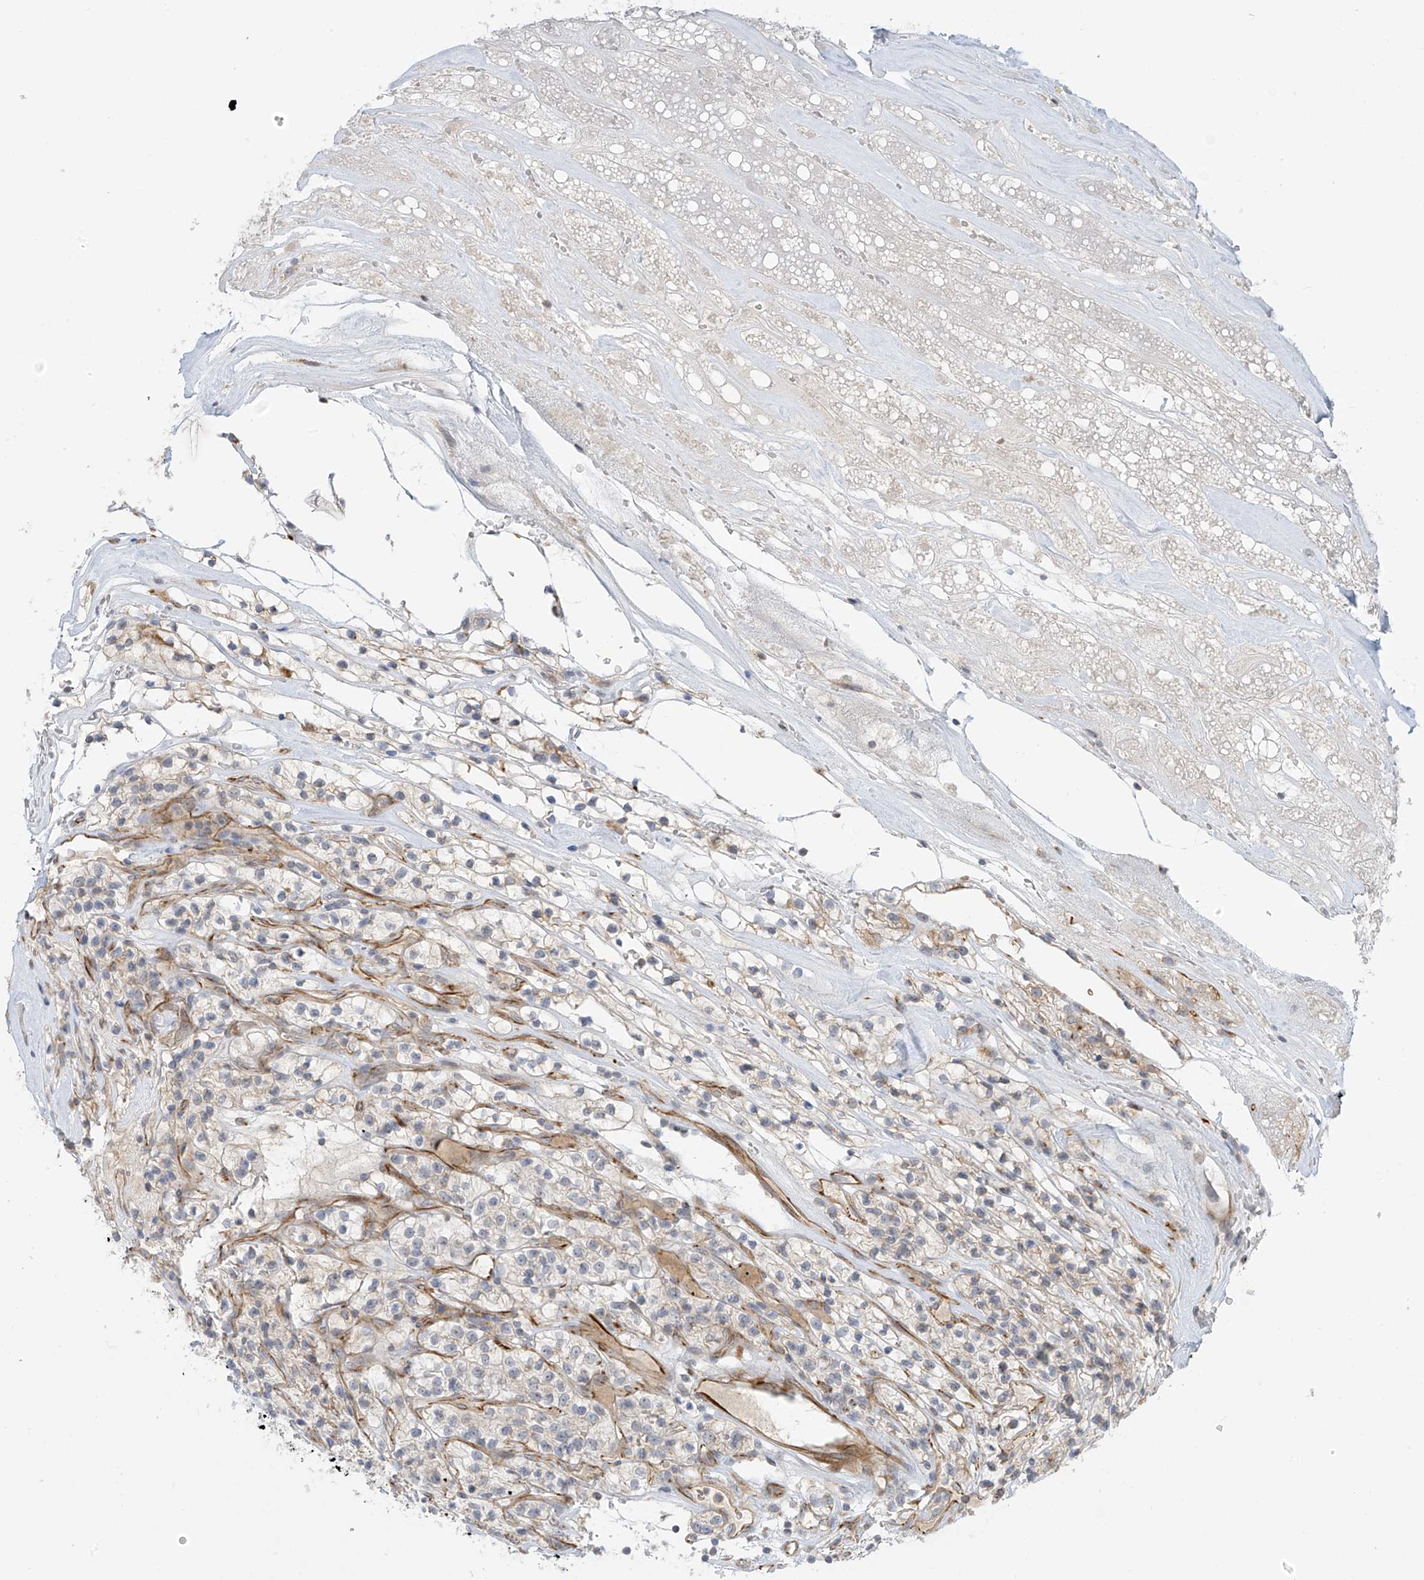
{"staining": {"intensity": "negative", "quantity": "none", "location": "none"}, "tissue": "renal cancer", "cell_type": "Tumor cells", "image_type": "cancer", "snomed": [{"axis": "morphology", "description": "Adenocarcinoma, NOS"}, {"axis": "topography", "description": "Kidney"}], "caption": "An image of human renal cancer (adenocarcinoma) is negative for staining in tumor cells. (Stains: DAB (3,3'-diaminobenzidine) immunohistochemistry with hematoxylin counter stain, Microscopy: brightfield microscopy at high magnification).", "gene": "HS6ST2", "patient": {"sex": "female", "age": 57}}